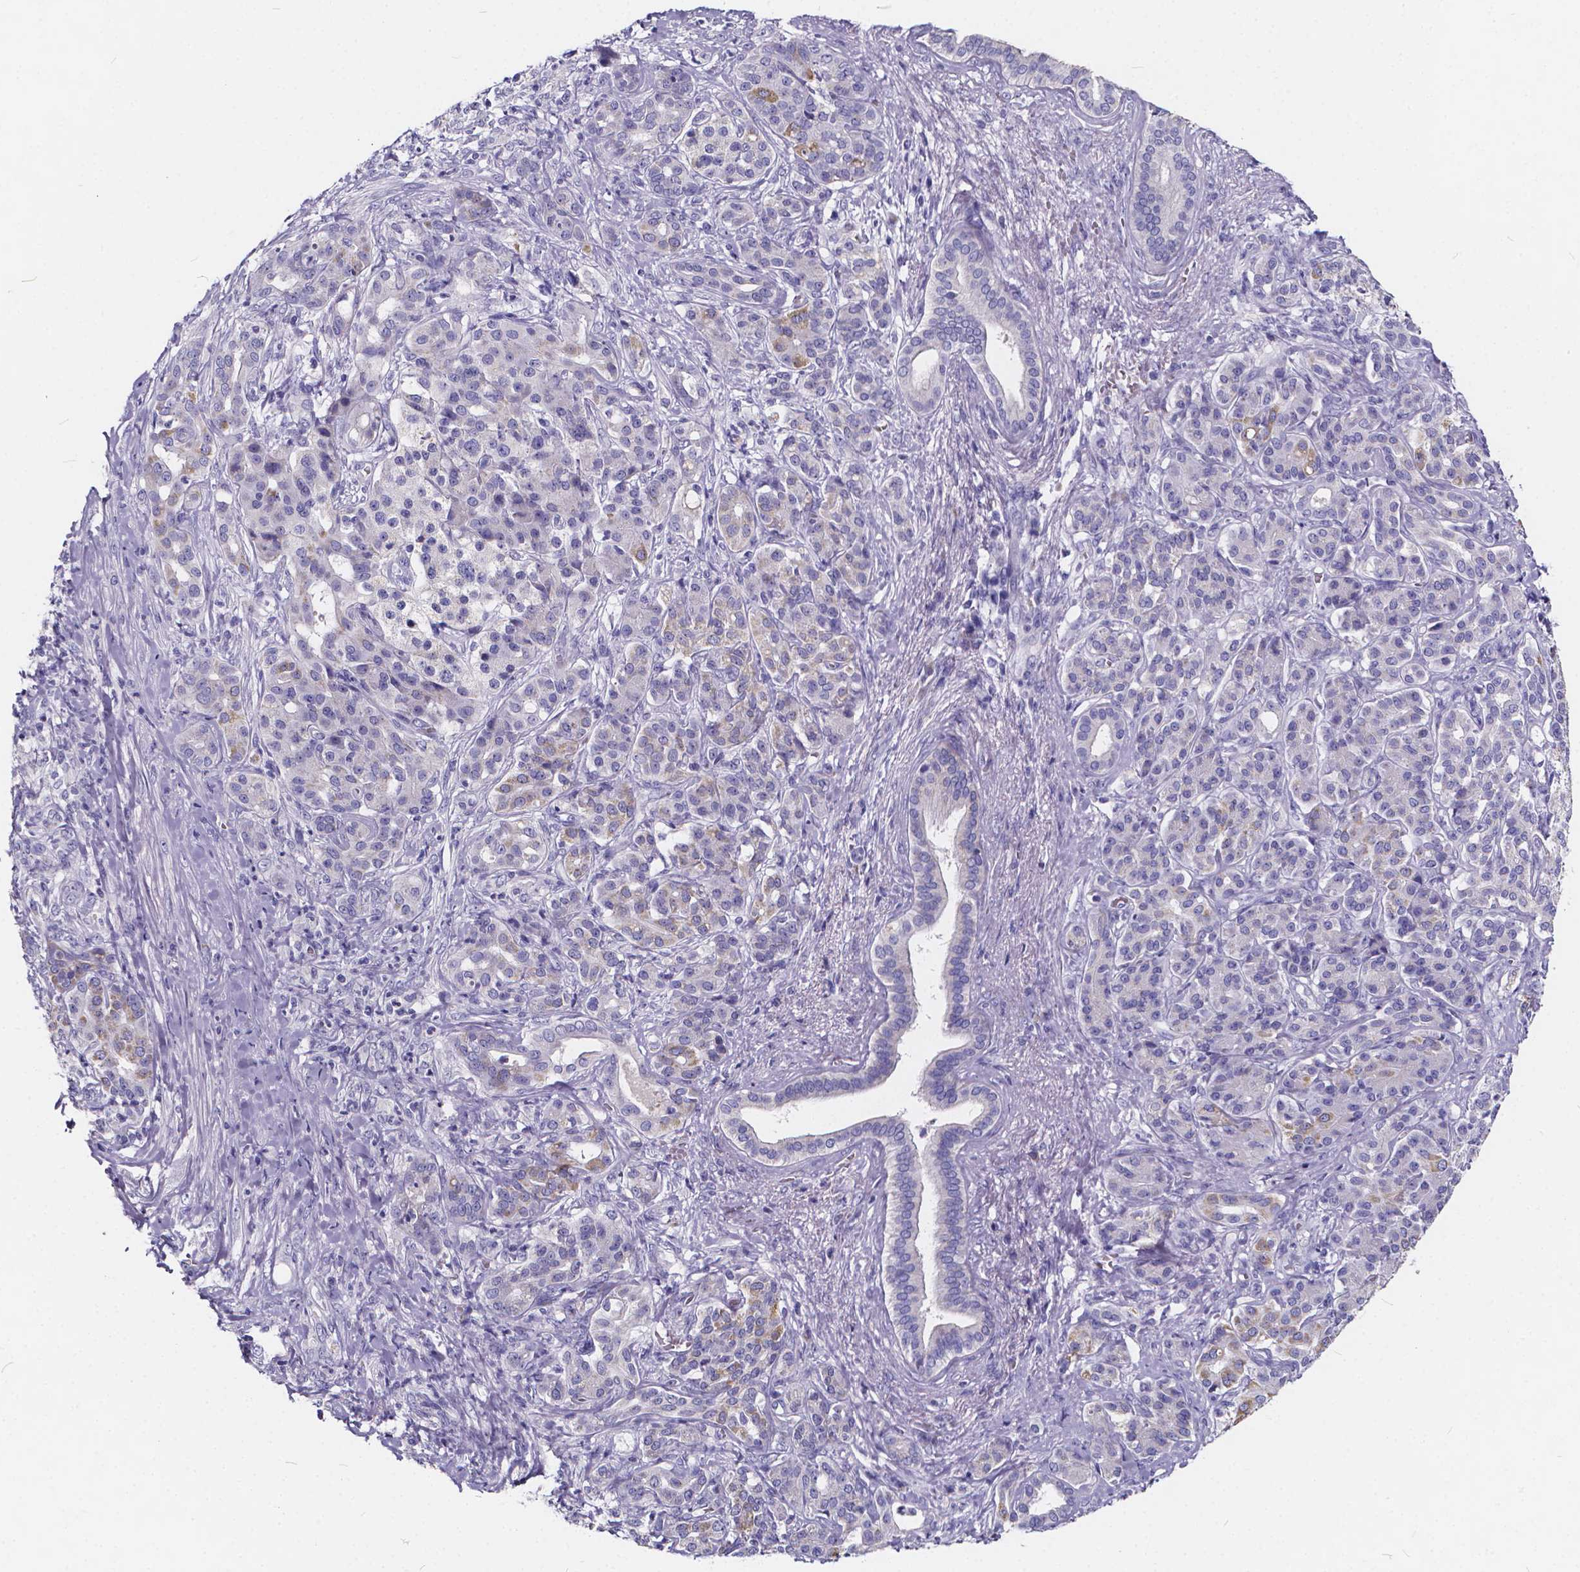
{"staining": {"intensity": "moderate", "quantity": "<25%", "location": "cytoplasmic/membranous"}, "tissue": "pancreatic cancer", "cell_type": "Tumor cells", "image_type": "cancer", "snomed": [{"axis": "morphology", "description": "Normal tissue, NOS"}, {"axis": "morphology", "description": "Inflammation, NOS"}, {"axis": "morphology", "description": "Adenocarcinoma, NOS"}, {"axis": "topography", "description": "Pancreas"}], "caption": "Pancreatic adenocarcinoma tissue exhibits moderate cytoplasmic/membranous expression in approximately <25% of tumor cells Immunohistochemistry (ihc) stains the protein of interest in brown and the nuclei are stained blue.", "gene": "SPEF2", "patient": {"sex": "male", "age": 57}}